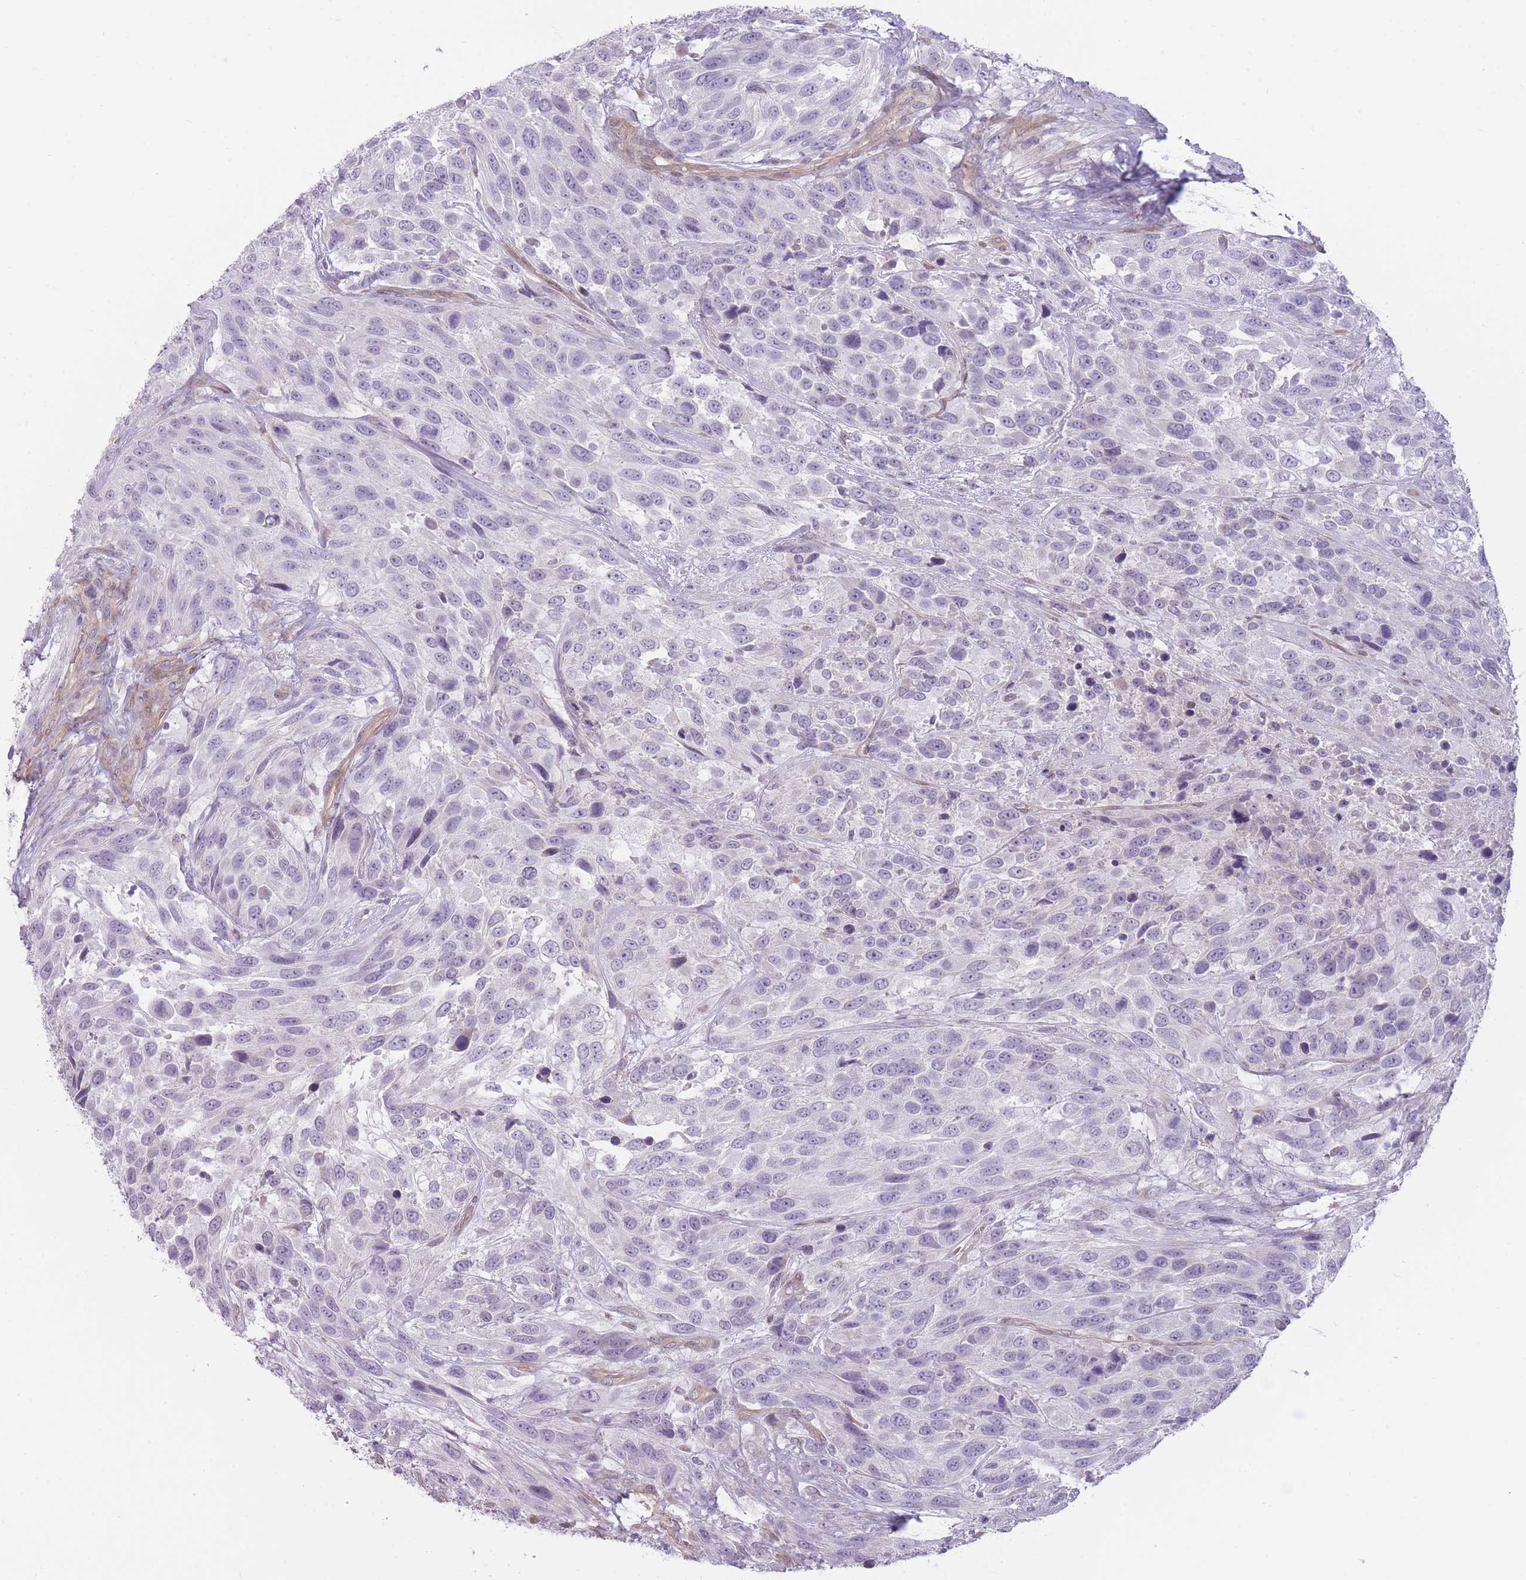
{"staining": {"intensity": "negative", "quantity": "none", "location": "none"}, "tissue": "urothelial cancer", "cell_type": "Tumor cells", "image_type": "cancer", "snomed": [{"axis": "morphology", "description": "Urothelial carcinoma, High grade"}, {"axis": "topography", "description": "Urinary bladder"}], "caption": "DAB immunohistochemical staining of human urothelial cancer exhibits no significant staining in tumor cells.", "gene": "PGRMC2", "patient": {"sex": "female", "age": 70}}